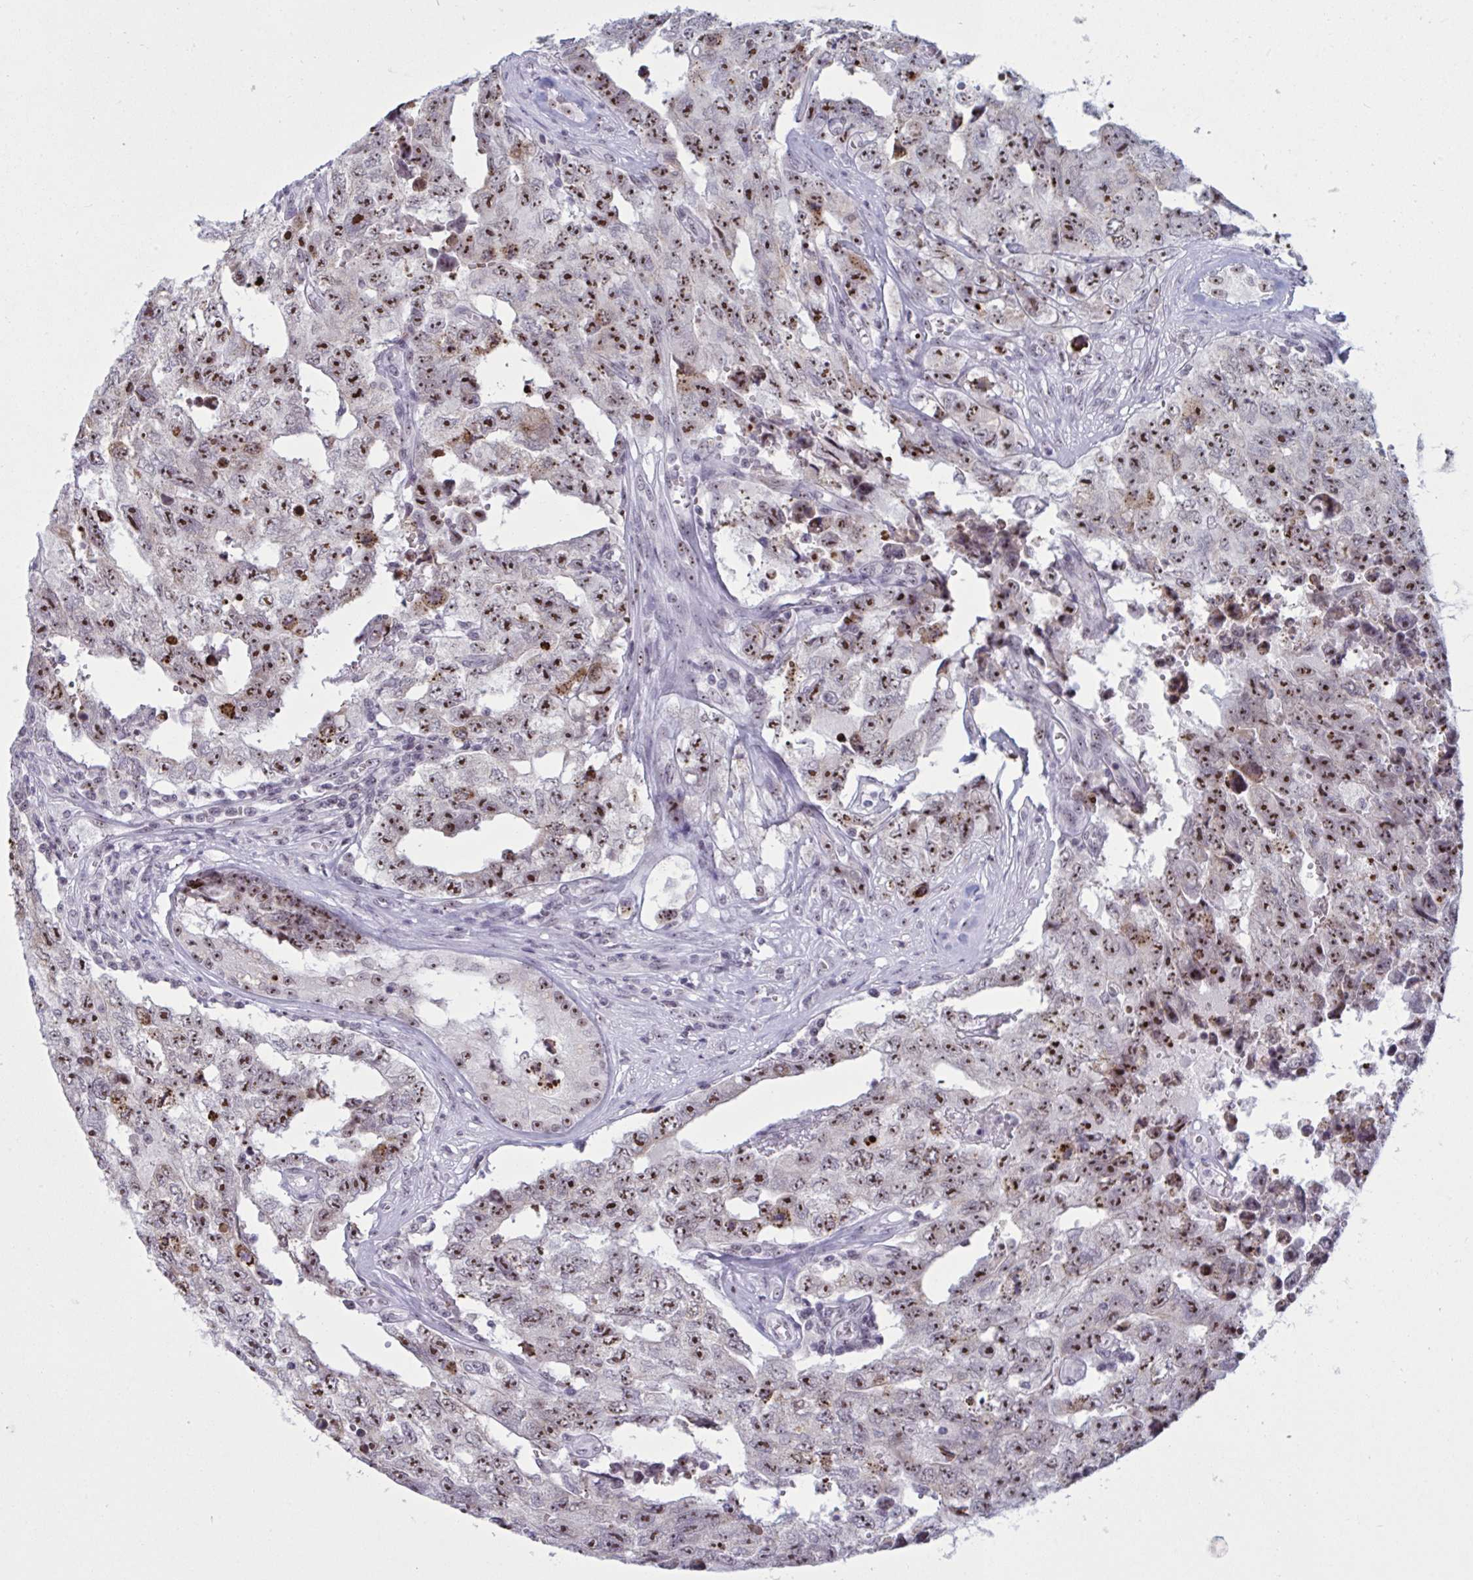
{"staining": {"intensity": "strong", "quantity": ">75%", "location": "nuclear"}, "tissue": "testis cancer", "cell_type": "Tumor cells", "image_type": "cancer", "snomed": [{"axis": "morphology", "description": "Normal tissue, NOS"}, {"axis": "morphology", "description": "Carcinoma, Embryonal, NOS"}, {"axis": "topography", "description": "Testis"}, {"axis": "topography", "description": "Epididymis"}], "caption": "An image of human testis cancer (embryonal carcinoma) stained for a protein shows strong nuclear brown staining in tumor cells. Nuclei are stained in blue.", "gene": "TGM6", "patient": {"sex": "male", "age": 25}}